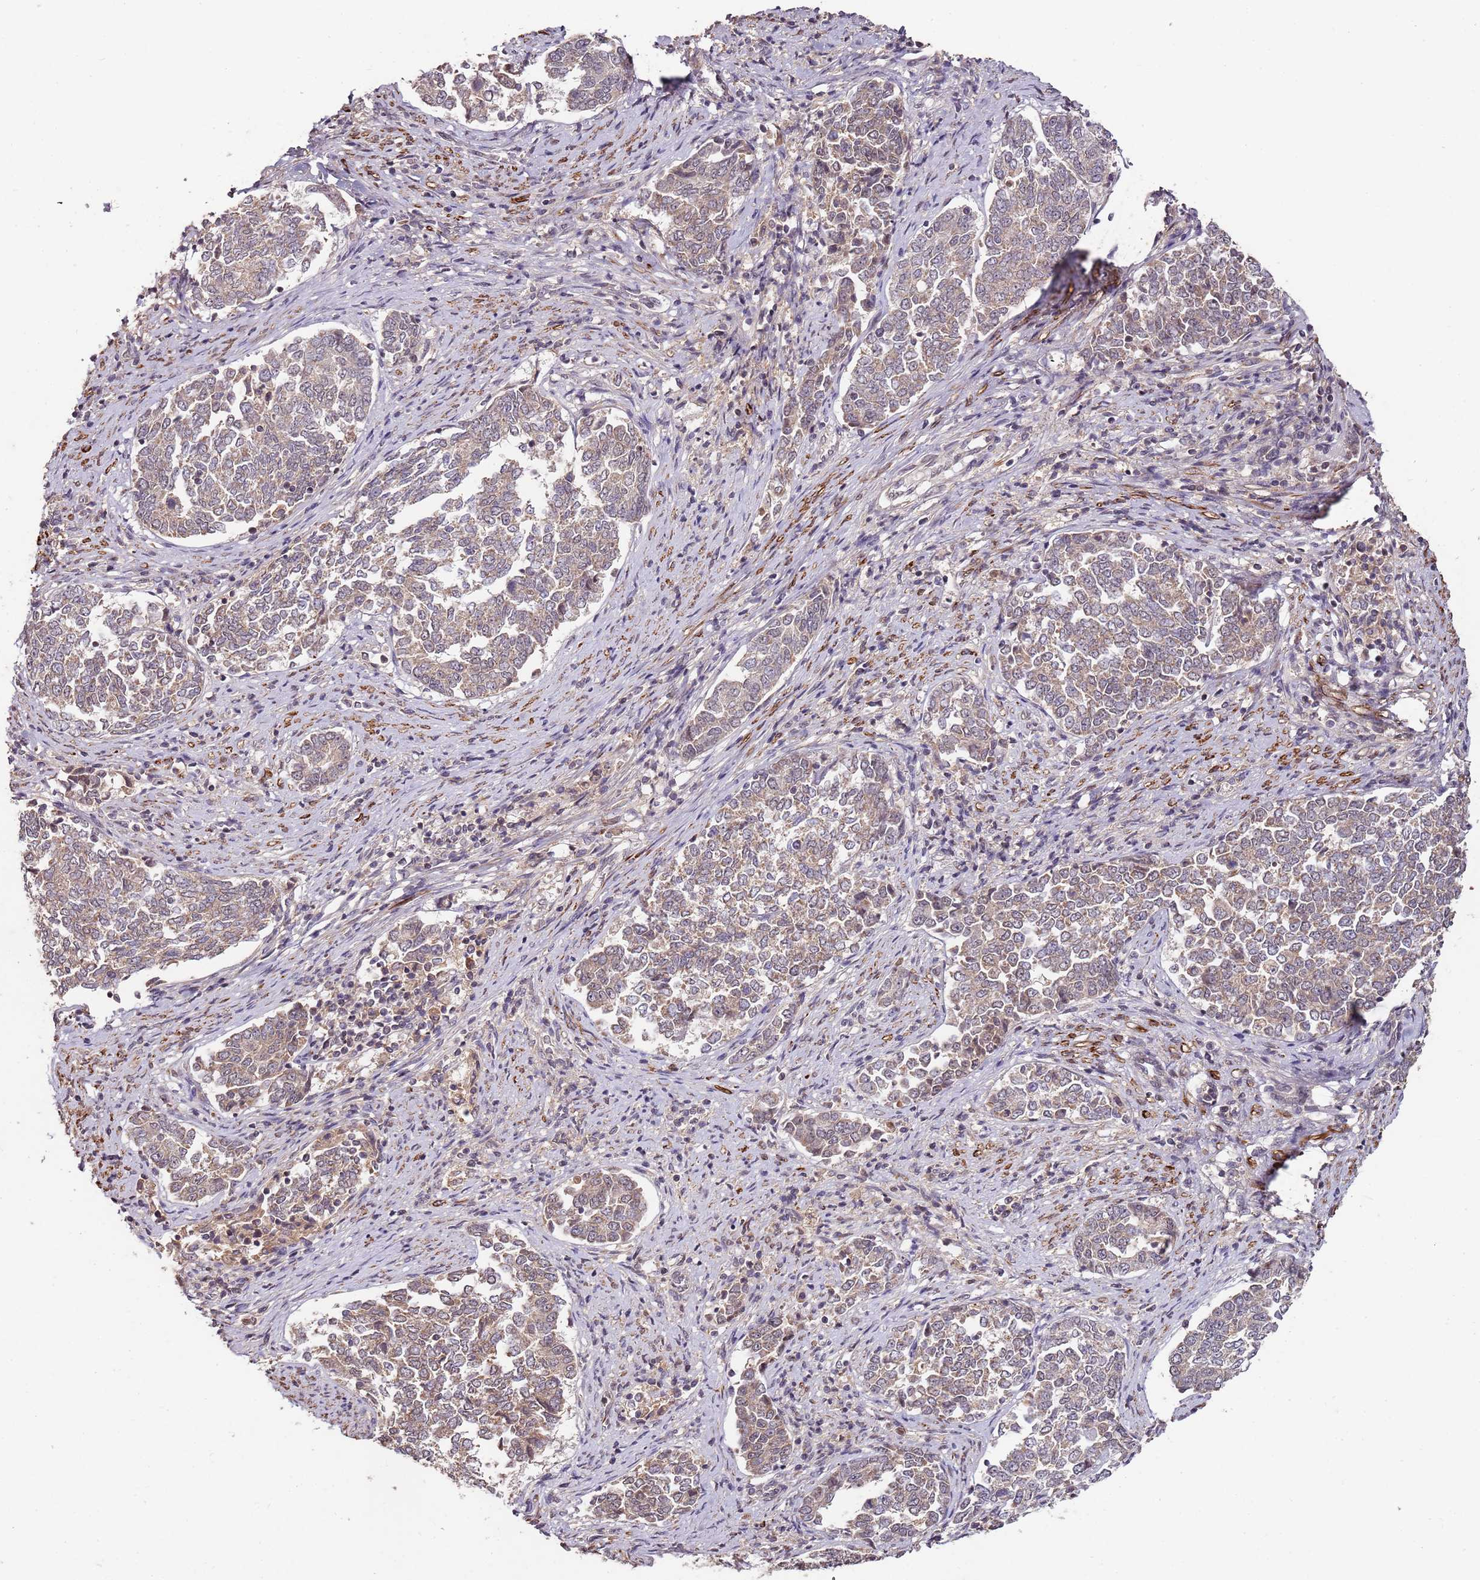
{"staining": {"intensity": "moderate", "quantity": ">75%", "location": "cytoplasmic/membranous"}, "tissue": "endometrial cancer", "cell_type": "Tumor cells", "image_type": "cancer", "snomed": [{"axis": "morphology", "description": "Adenocarcinoma, NOS"}, {"axis": "topography", "description": "Endometrium"}], "caption": "Tumor cells display medium levels of moderate cytoplasmic/membranous staining in approximately >75% of cells in human endometrial cancer.", "gene": "LIN37", "patient": {"sex": "female", "age": 80}}